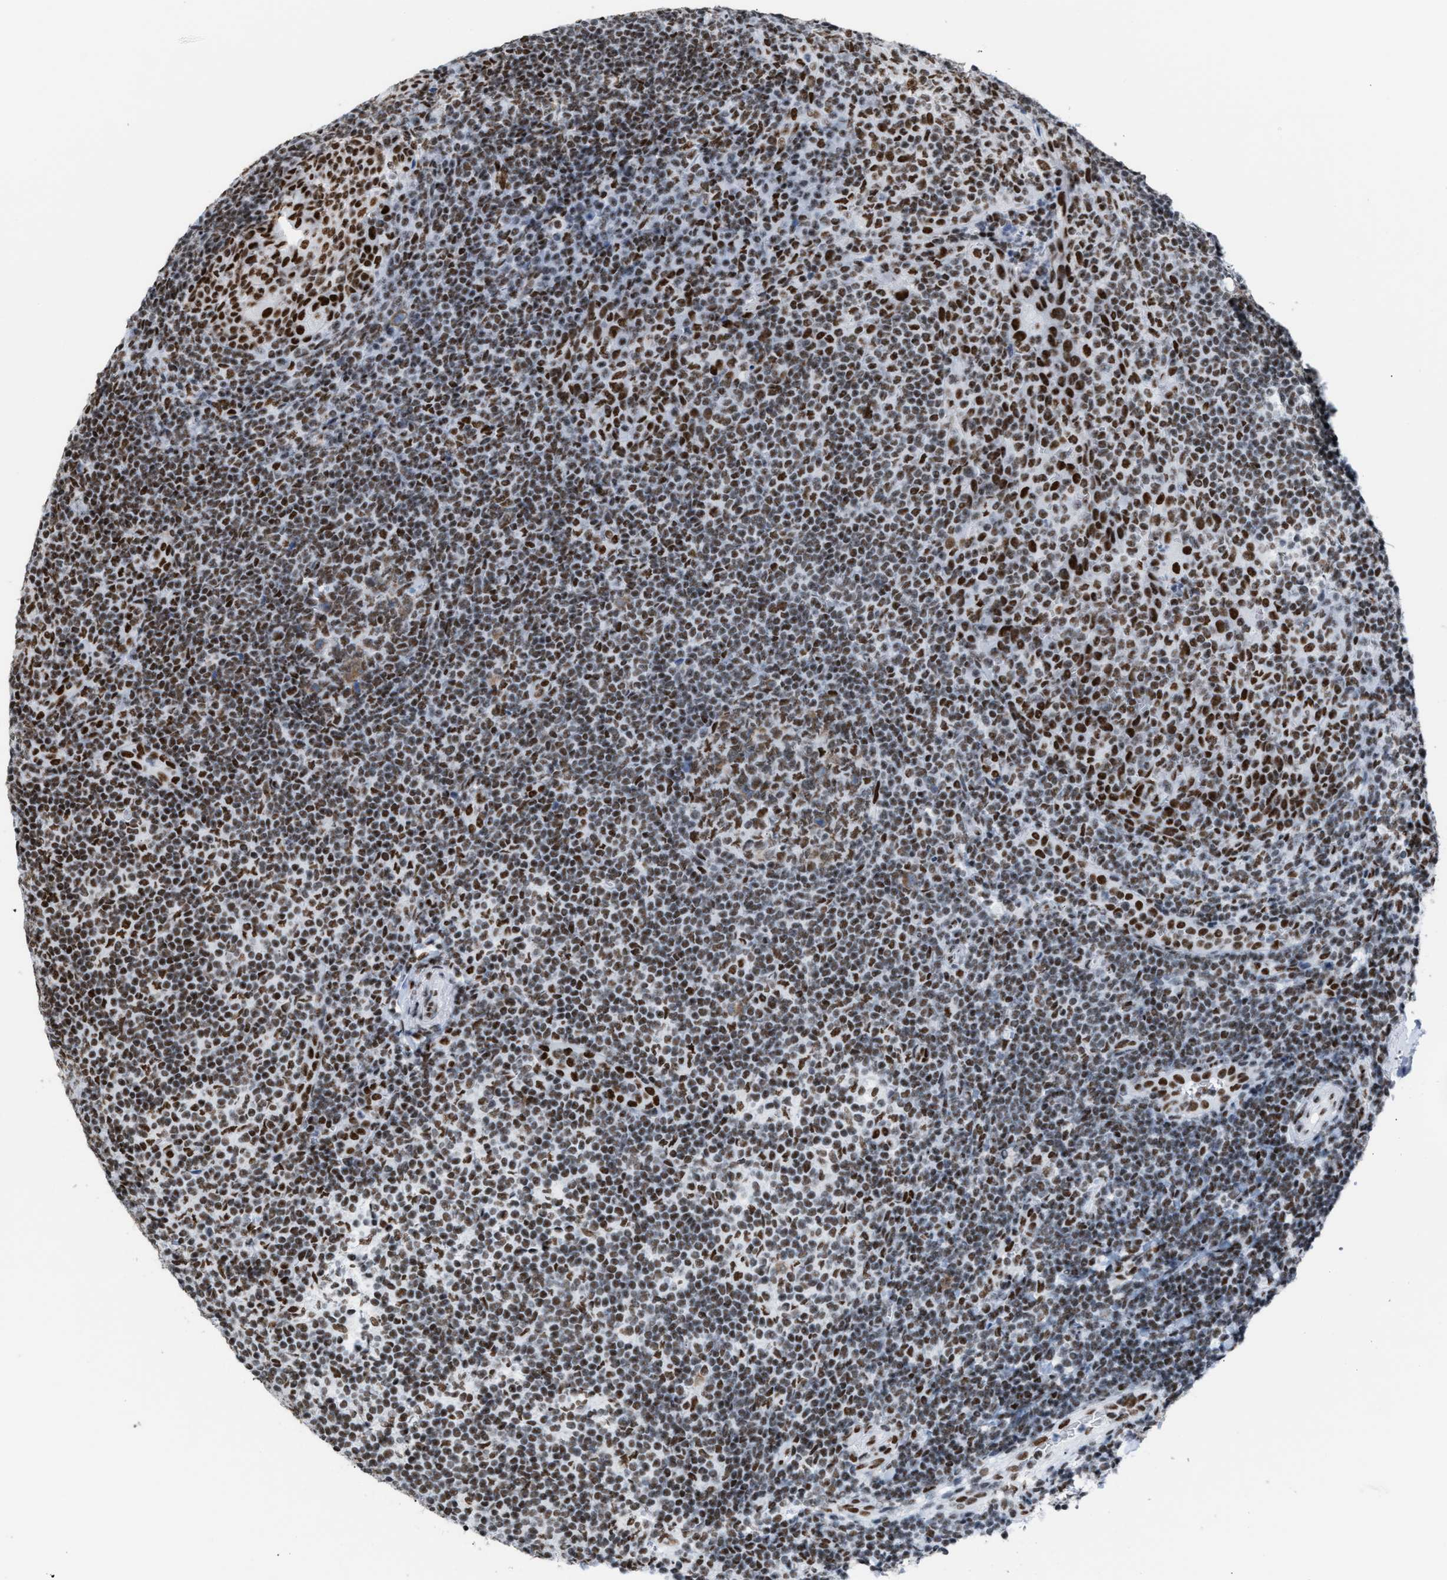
{"staining": {"intensity": "moderate", "quantity": ">75%", "location": "nuclear"}, "tissue": "tonsil", "cell_type": "Germinal center cells", "image_type": "normal", "snomed": [{"axis": "morphology", "description": "Normal tissue, NOS"}, {"axis": "topography", "description": "Tonsil"}], "caption": "Immunohistochemistry (IHC) micrograph of unremarkable human tonsil stained for a protein (brown), which demonstrates medium levels of moderate nuclear expression in approximately >75% of germinal center cells.", "gene": "CCAR2", "patient": {"sex": "male", "age": 37}}